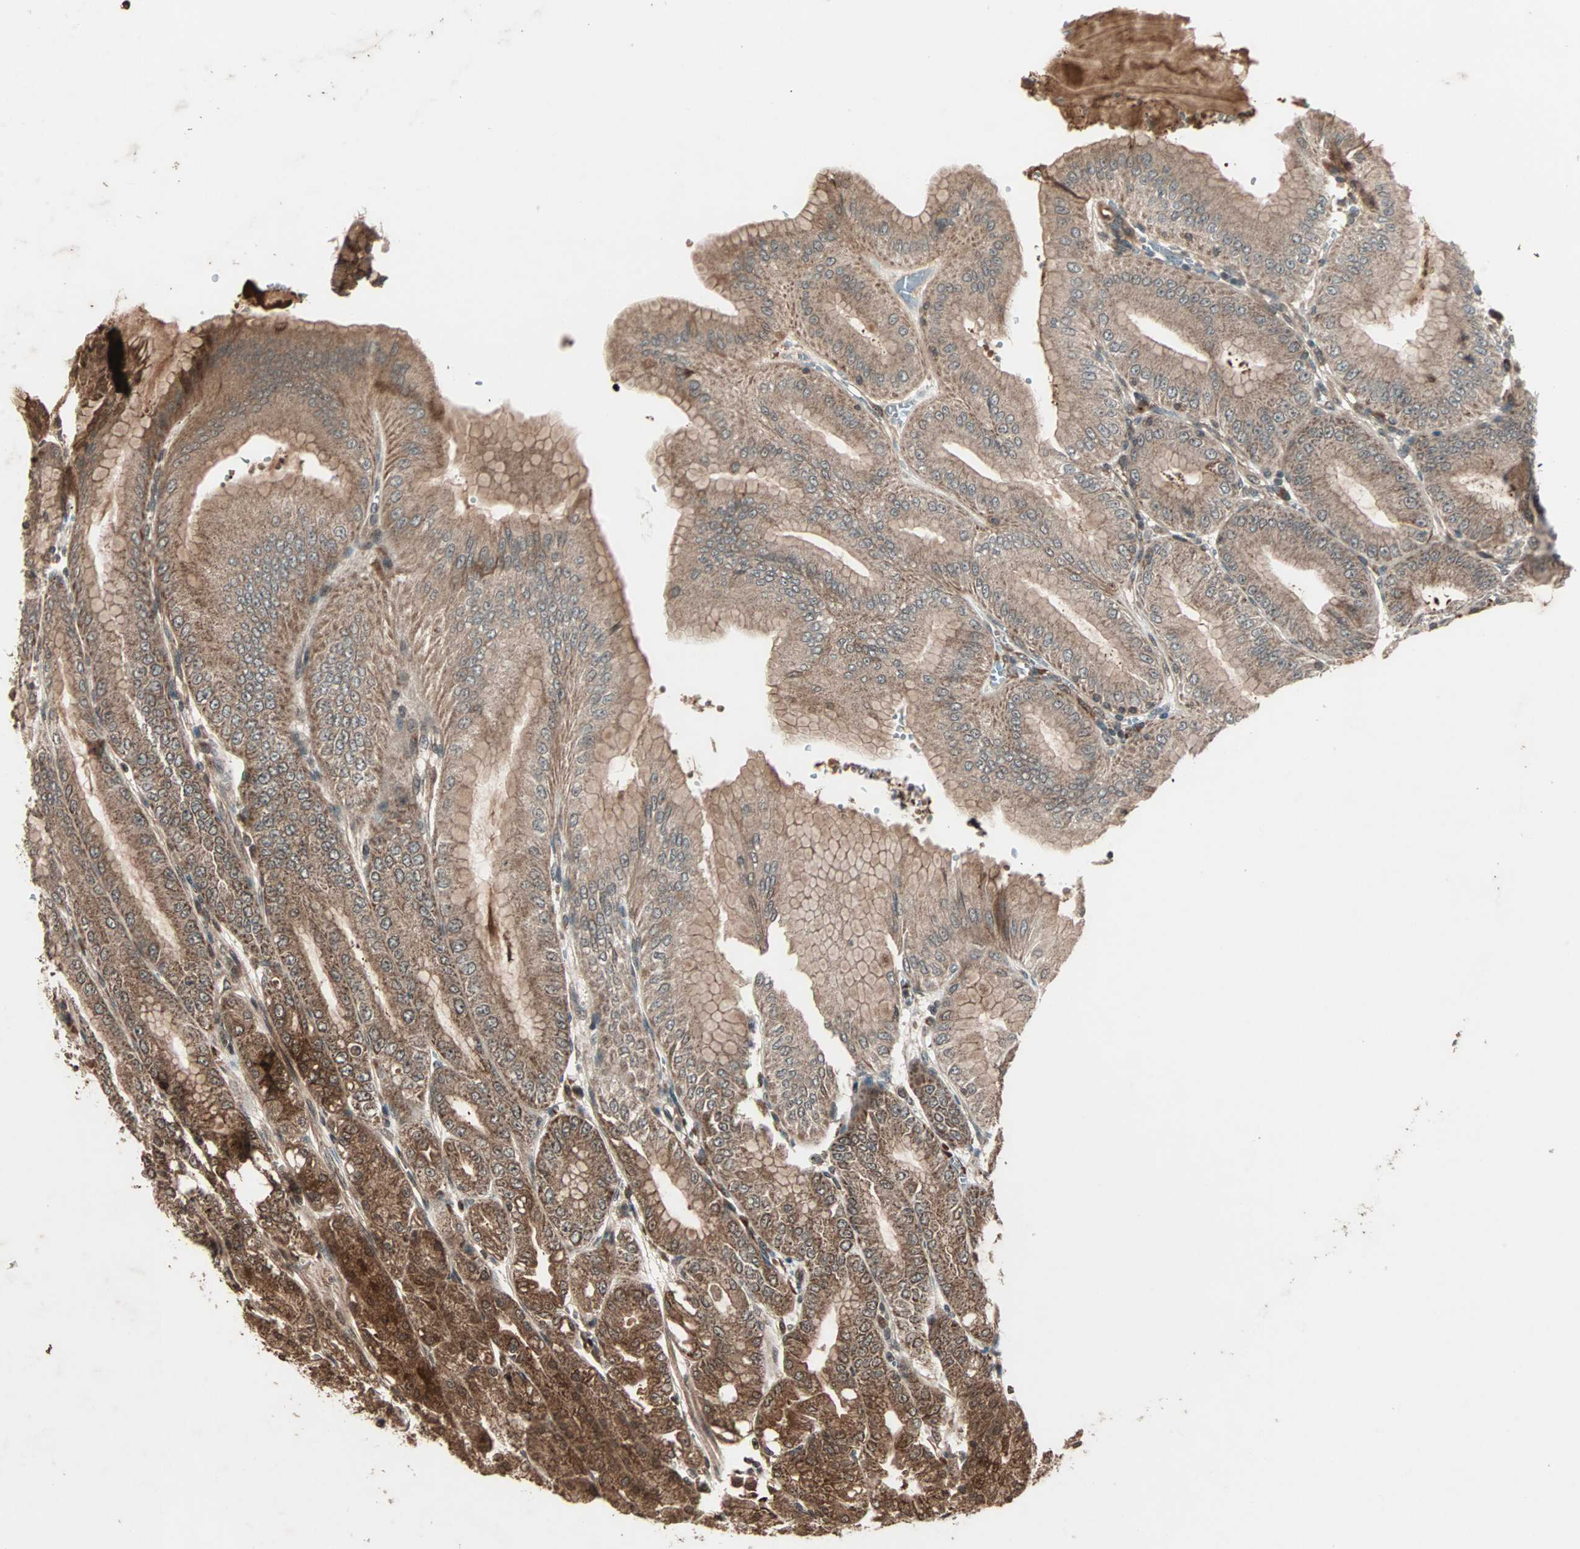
{"staining": {"intensity": "strong", "quantity": ">75%", "location": "cytoplasmic/membranous"}, "tissue": "stomach", "cell_type": "Glandular cells", "image_type": "normal", "snomed": [{"axis": "morphology", "description": "Normal tissue, NOS"}, {"axis": "topography", "description": "Stomach, lower"}], "caption": "Approximately >75% of glandular cells in benign human stomach display strong cytoplasmic/membranous protein positivity as visualized by brown immunohistochemical staining.", "gene": "RFFL", "patient": {"sex": "male", "age": 71}}